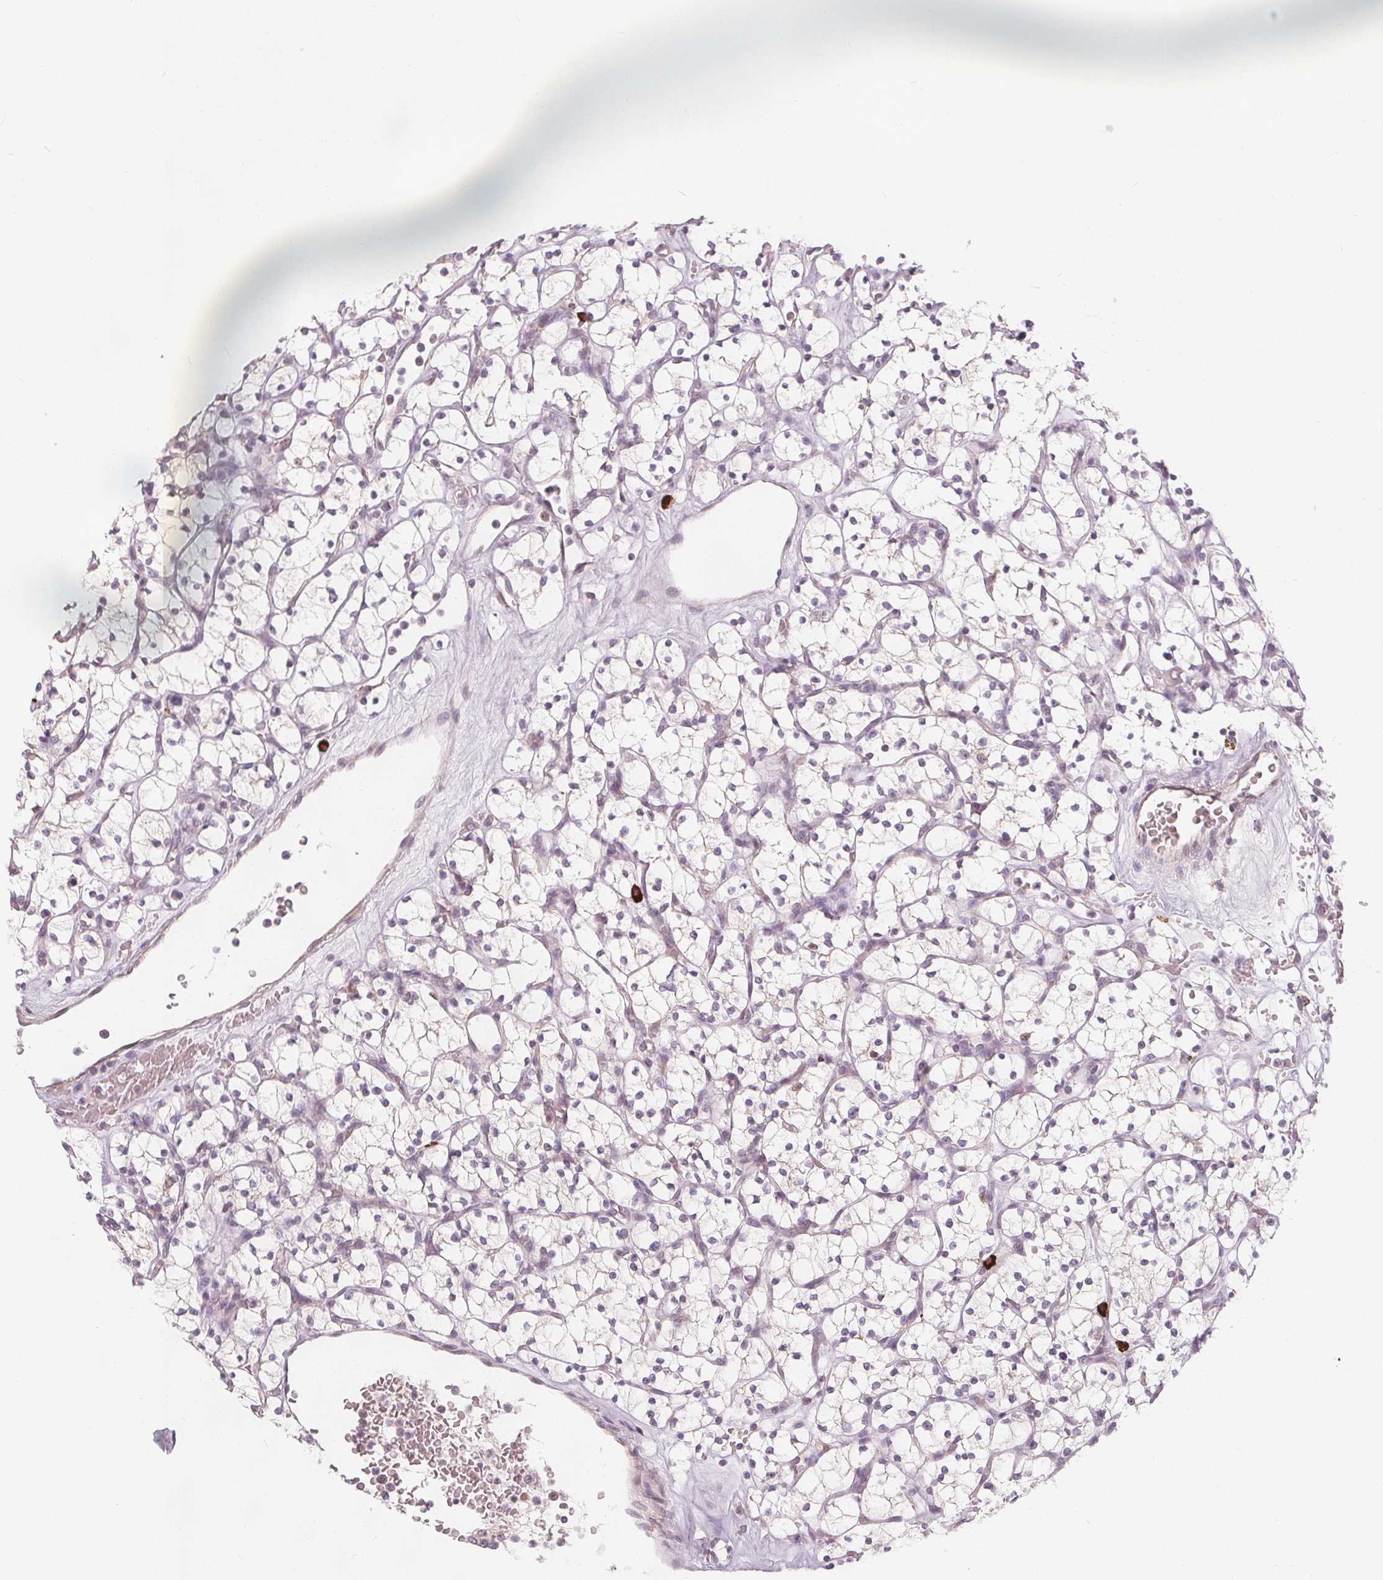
{"staining": {"intensity": "negative", "quantity": "none", "location": "none"}, "tissue": "renal cancer", "cell_type": "Tumor cells", "image_type": "cancer", "snomed": [{"axis": "morphology", "description": "Adenocarcinoma, NOS"}, {"axis": "topography", "description": "Kidney"}], "caption": "Renal cancer stained for a protein using immunohistochemistry reveals no expression tumor cells.", "gene": "TIPIN", "patient": {"sex": "female", "age": 64}}